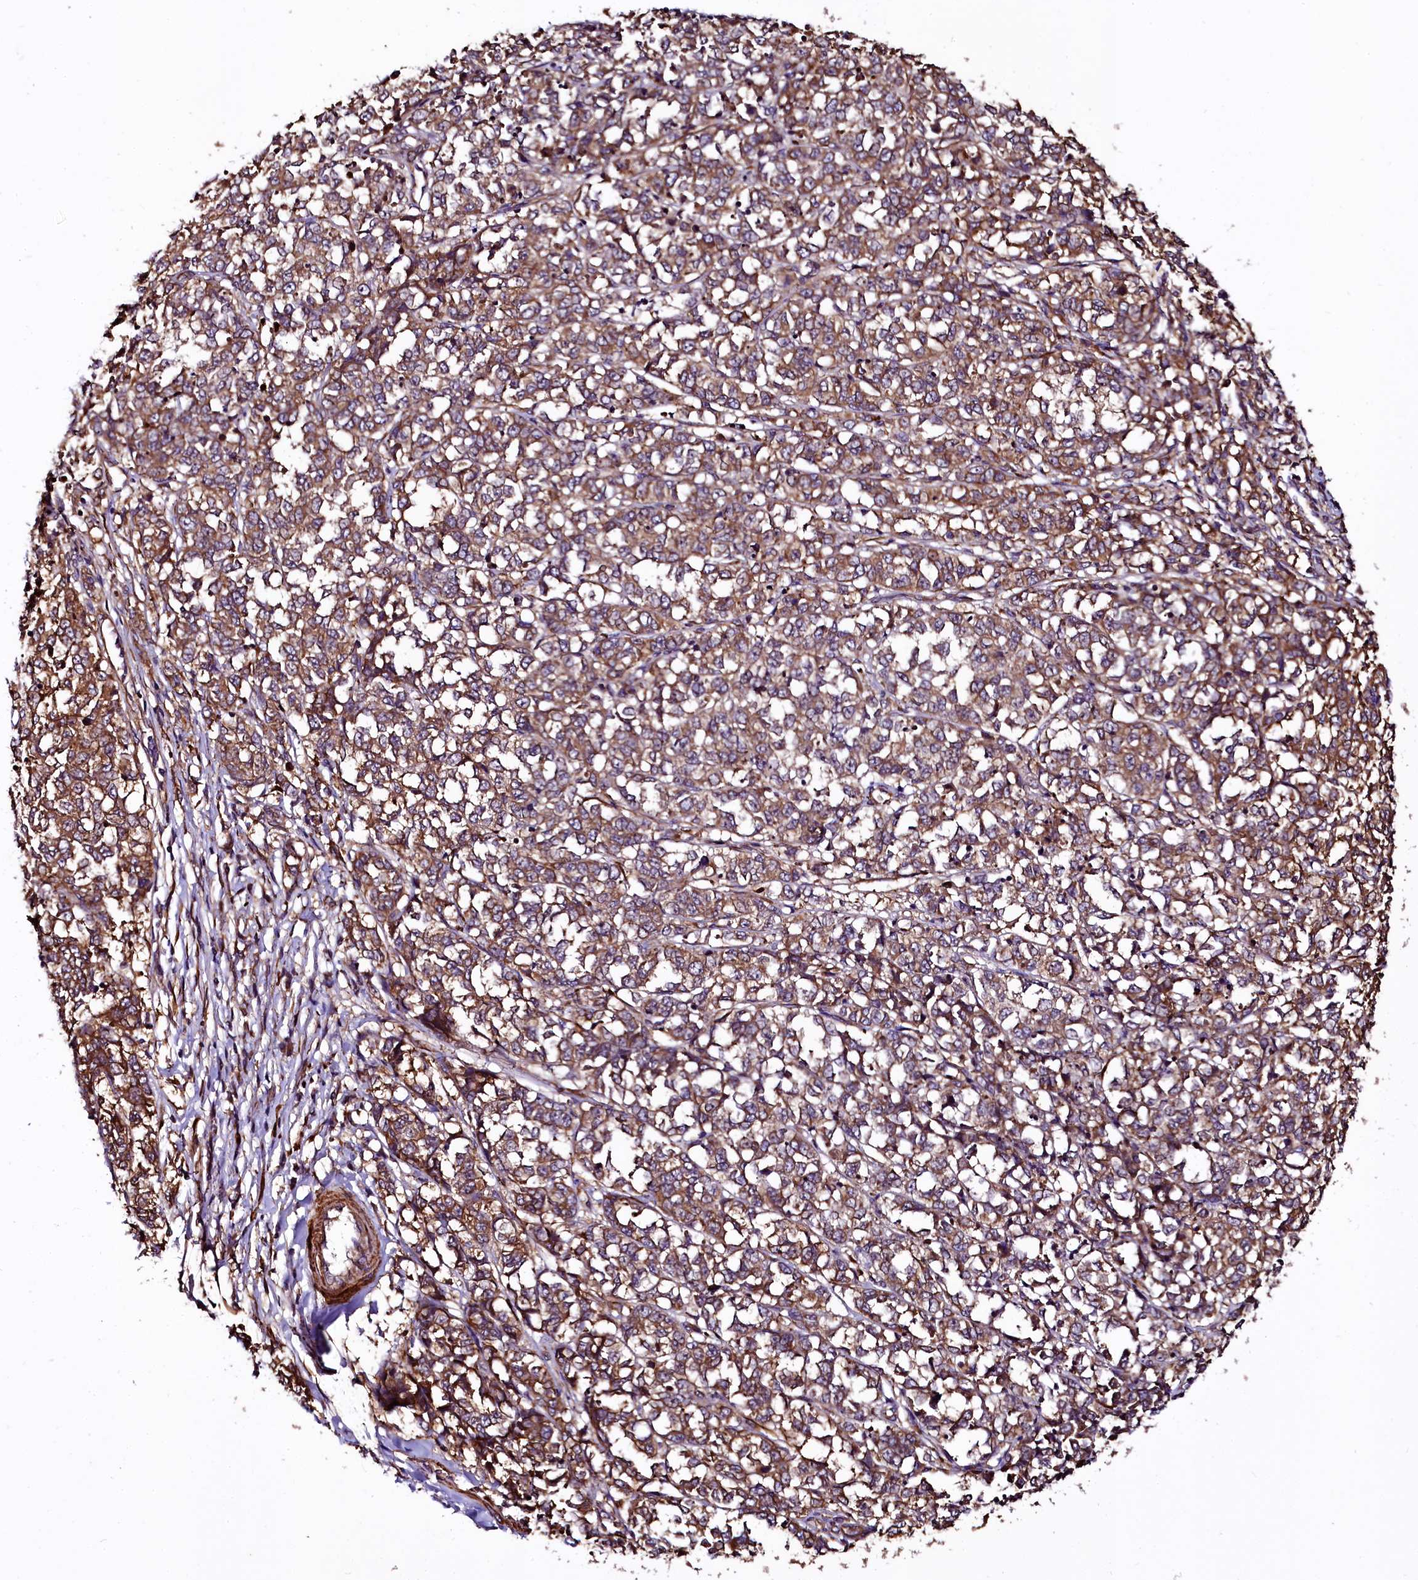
{"staining": {"intensity": "moderate", "quantity": ">75%", "location": "cytoplasmic/membranous"}, "tissue": "melanoma", "cell_type": "Tumor cells", "image_type": "cancer", "snomed": [{"axis": "morphology", "description": "Malignant melanoma, NOS"}, {"axis": "topography", "description": "Skin"}], "caption": "High-magnification brightfield microscopy of malignant melanoma stained with DAB (3,3'-diaminobenzidine) (brown) and counterstained with hematoxylin (blue). tumor cells exhibit moderate cytoplasmic/membranous staining is present in approximately>75% of cells.", "gene": "N4BP1", "patient": {"sex": "female", "age": 72}}